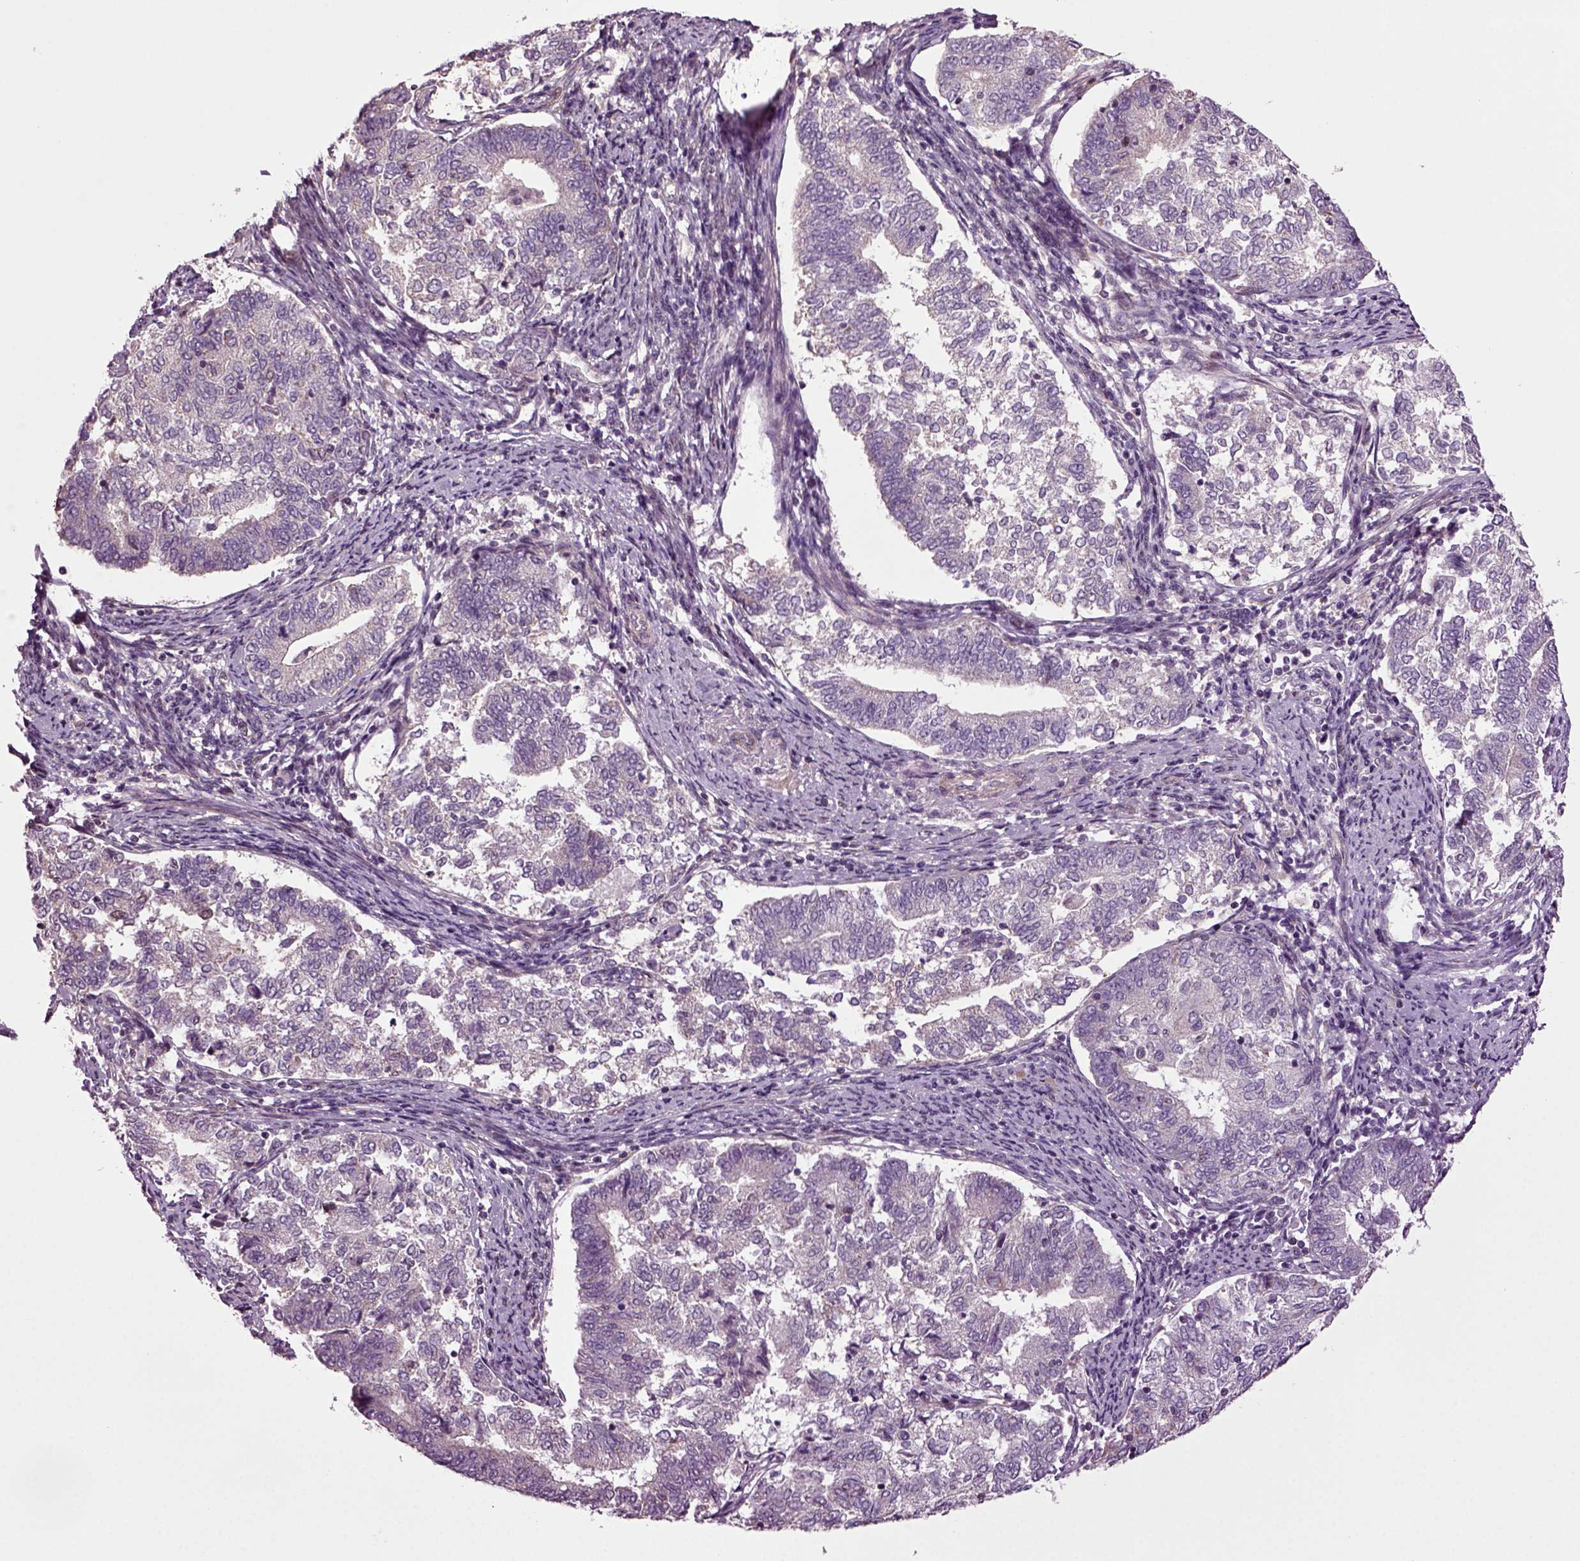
{"staining": {"intensity": "negative", "quantity": "none", "location": "none"}, "tissue": "endometrial cancer", "cell_type": "Tumor cells", "image_type": "cancer", "snomed": [{"axis": "morphology", "description": "Adenocarcinoma, NOS"}, {"axis": "topography", "description": "Endometrium"}], "caption": "Photomicrograph shows no protein expression in tumor cells of endometrial cancer (adenocarcinoma) tissue.", "gene": "HAGHL", "patient": {"sex": "female", "age": 65}}